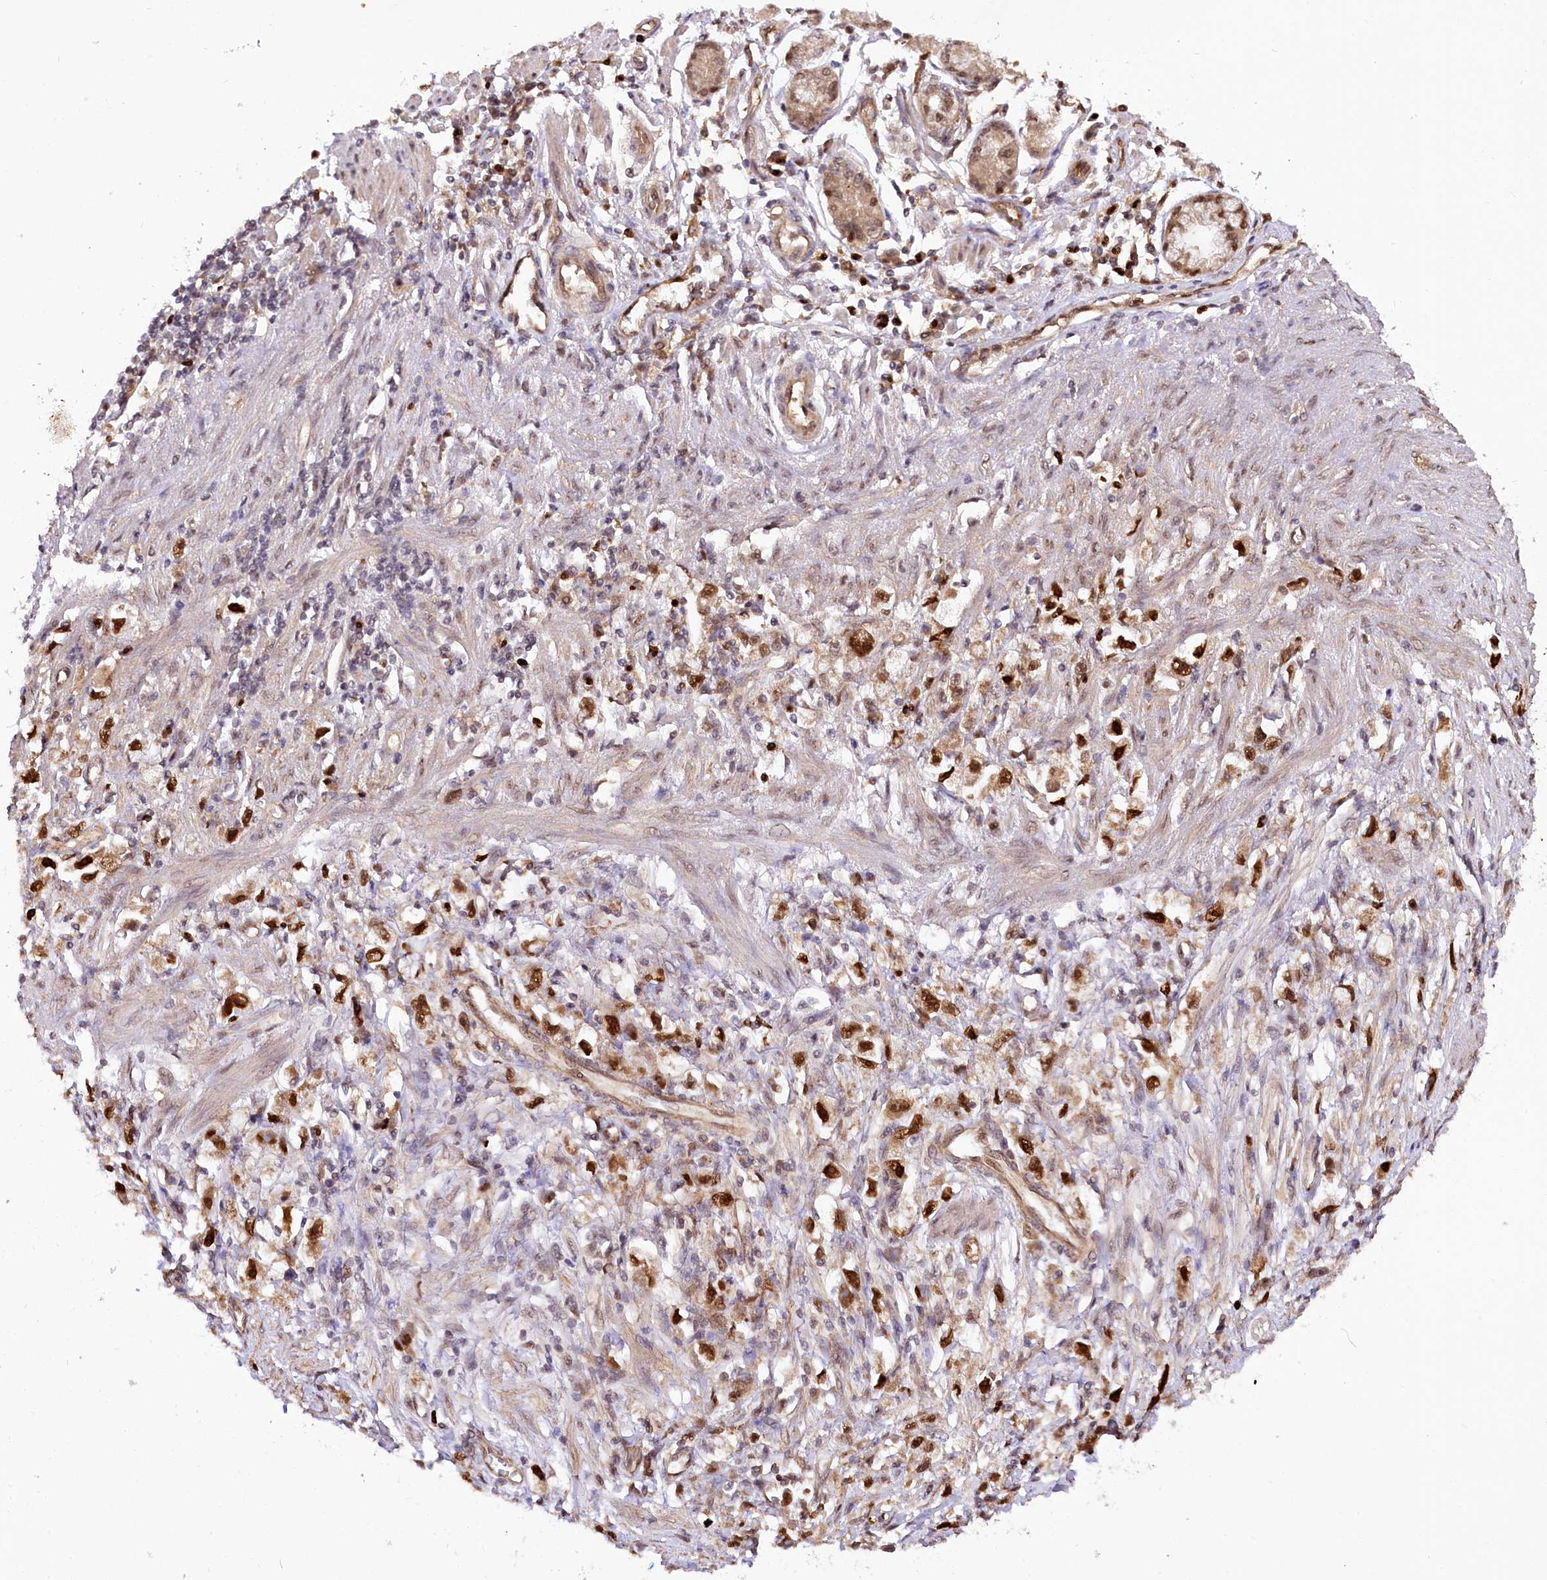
{"staining": {"intensity": "strong", "quantity": ">75%", "location": "nuclear"}, "tissue": "stomach cancer", "cell_type": "Tumor cells", "image_type": "cancer", "snomed": [{"axis": "morphology", "description": "Adenocarcinoma, NOS"}, {"axis": "topography", "description": "Stomach"}], "caption": "A high-resolution histopathology image shows IHC staining of stomach adenocarcinoma, which displays strong nuclear positivity in about >75% of tumor cells. (Brightfield microscopy of DAB IHC at high magnification).", "gene": "GNL3L", "patient": {"sex": "female", "age": 59}}